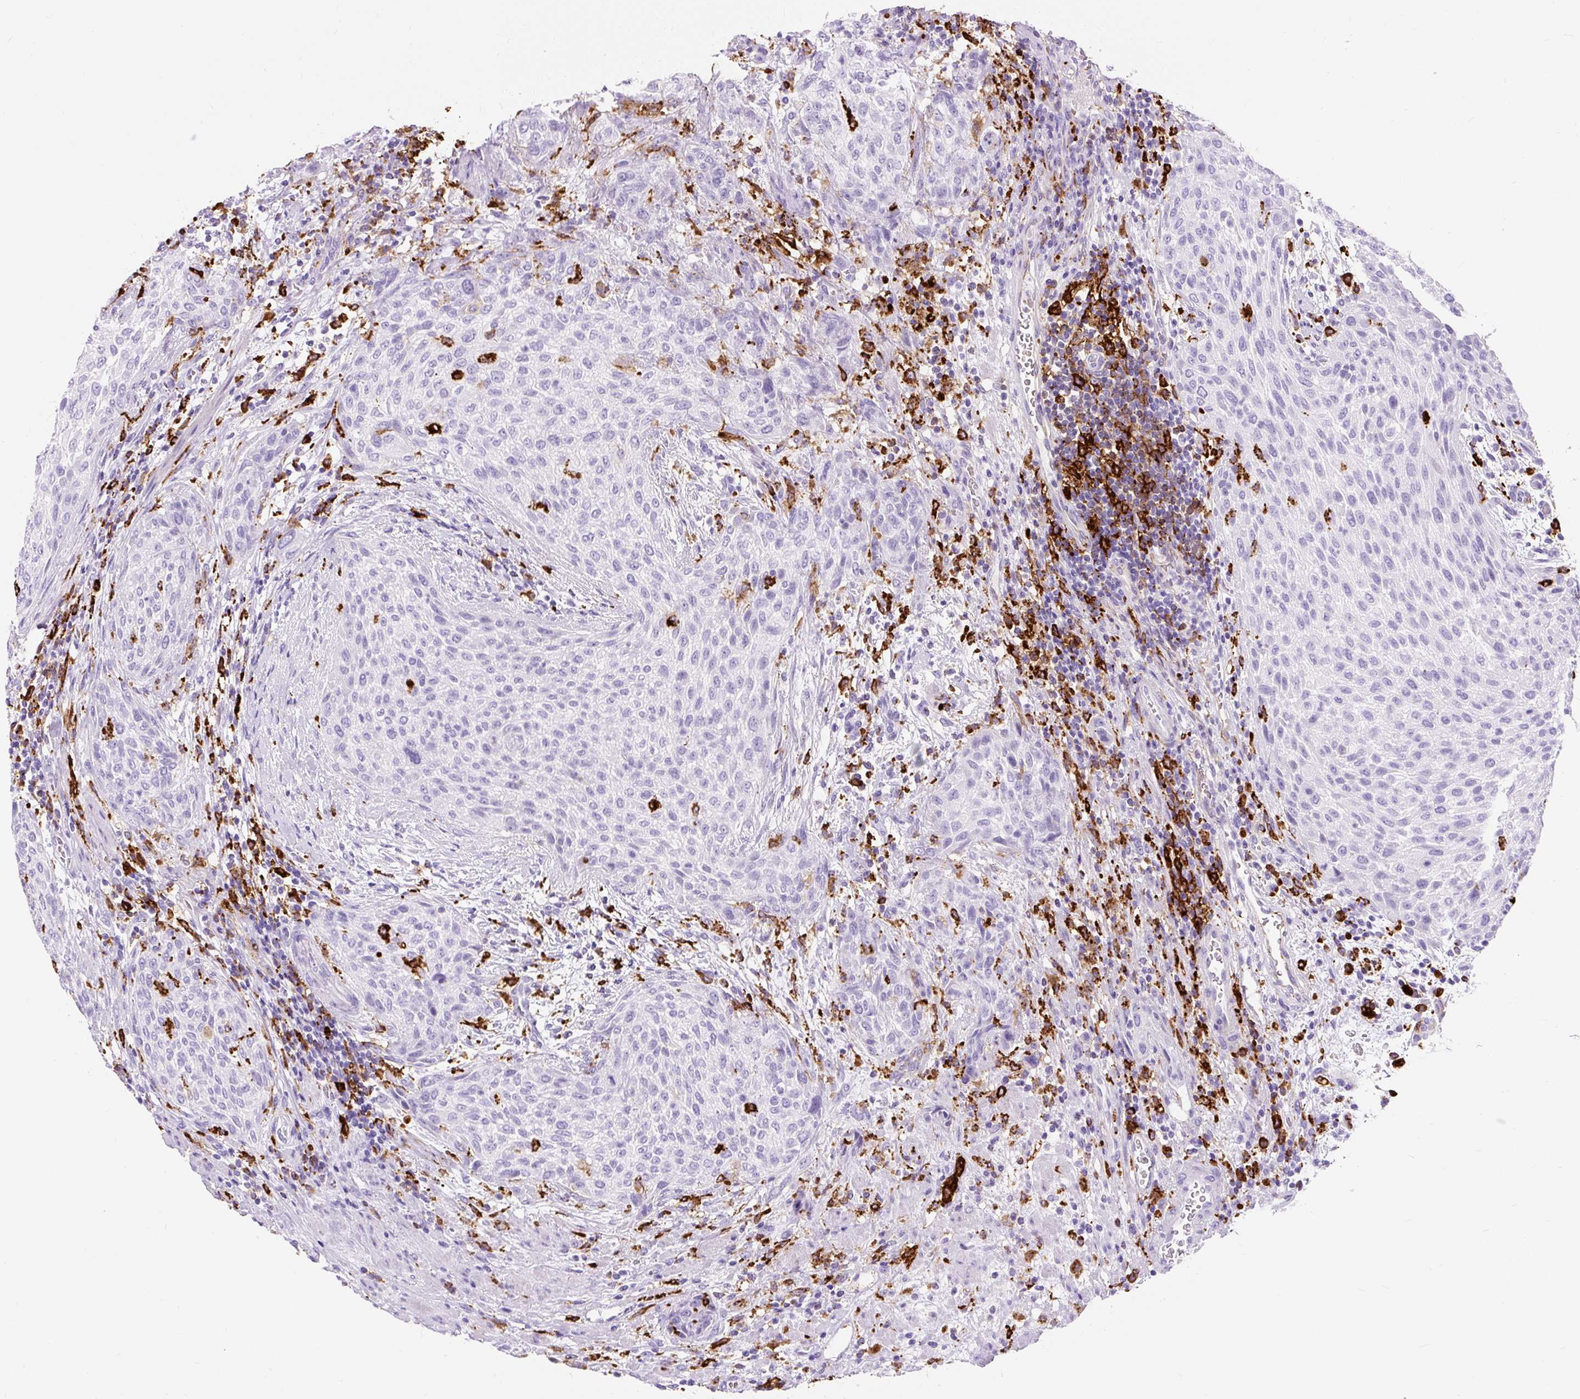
{"staining": {"intensity": "negative", "quantity": "none", "location": "none"}, "tissue": "urothelial cancer", "cell_type": "Tumor cells", "image_type": "cancer", "snomed": [{"axis": "morphology", "description": "Urothelial carcinoma, High grade"}, {"axis": "topography", "description": "Urinary bladder"}], "caption": "A micrograph of human urothelial carcinoma (high-grade) is negative for staining in tumor cells.", "gene": "HLA-DRA", "patient": {"sex": "male", "age": 35}}